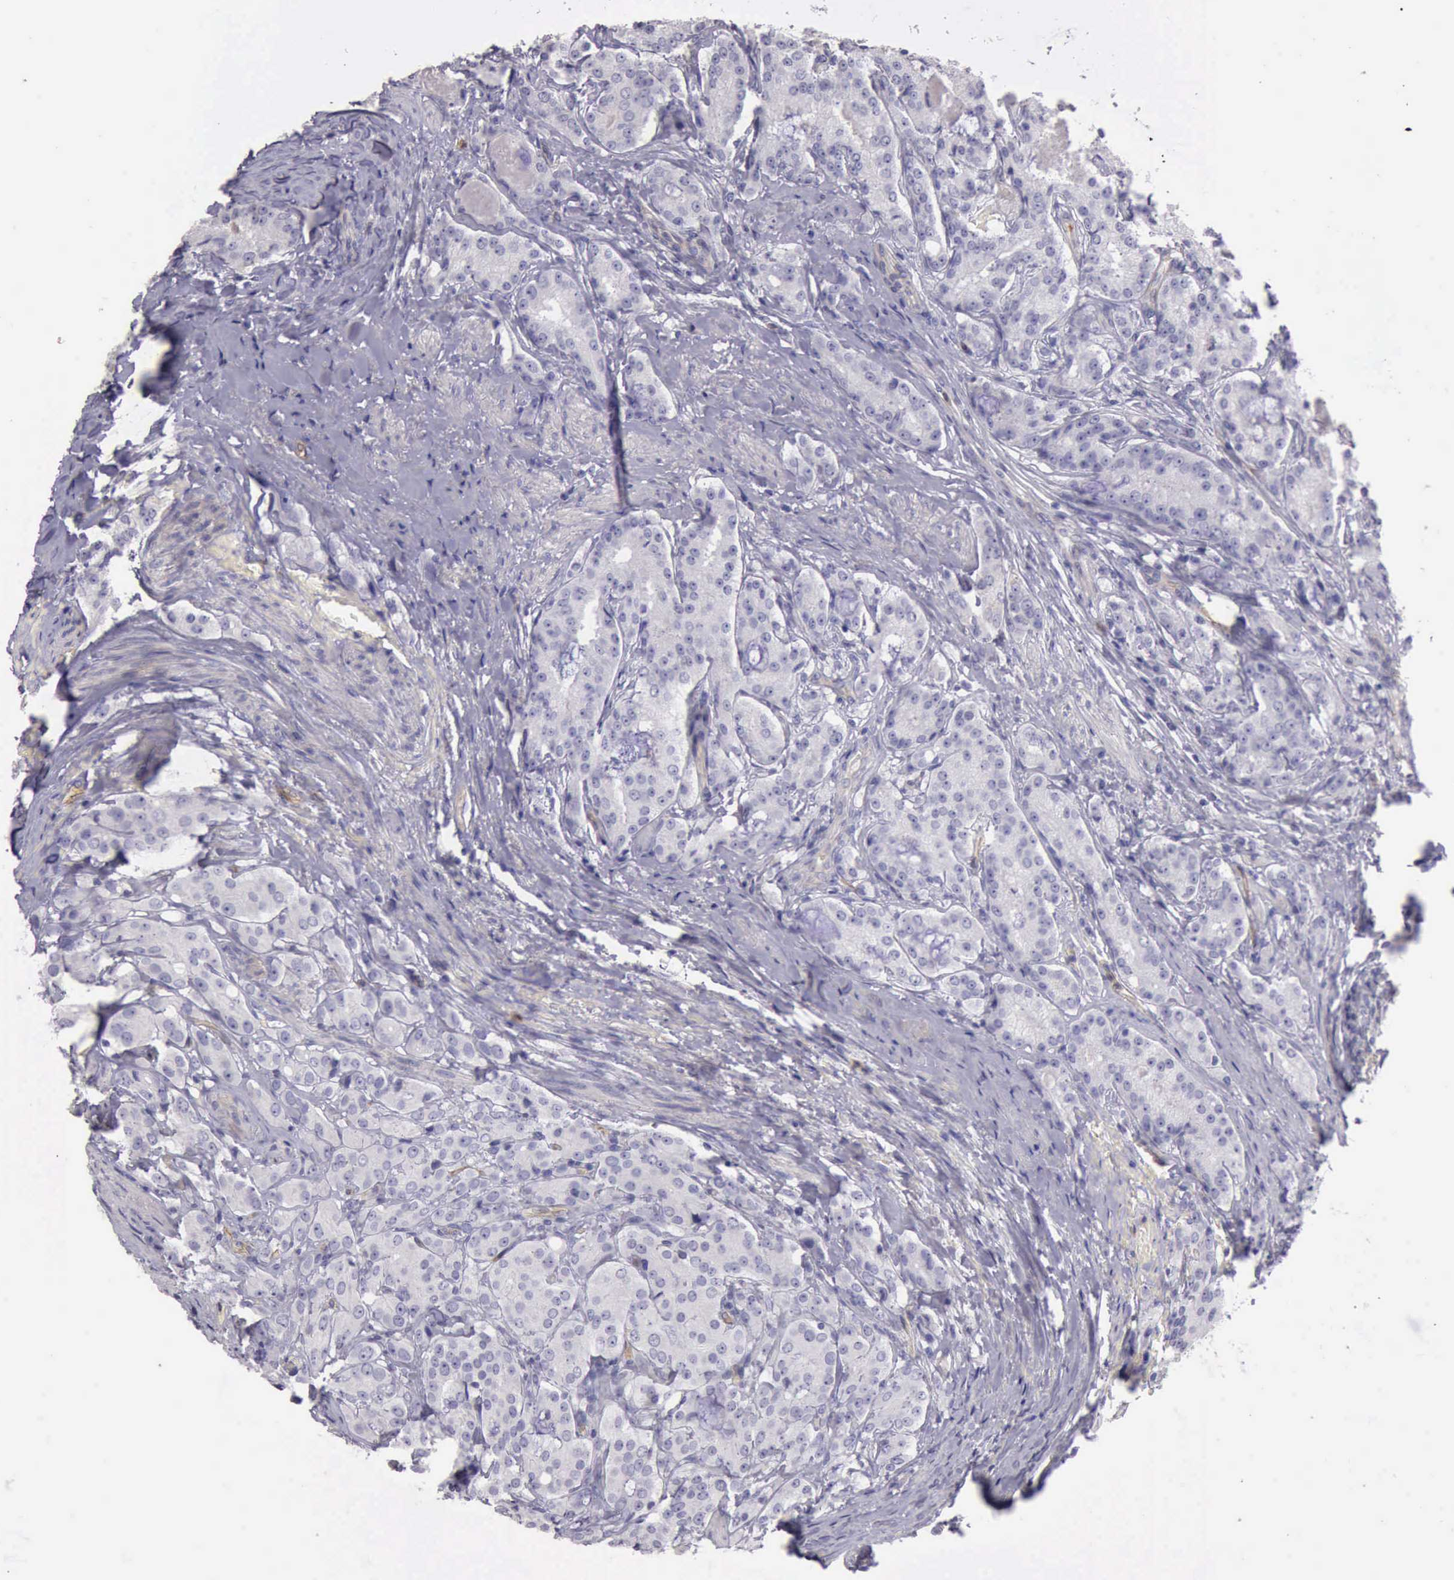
{"staining": {"intensity": "negative", "quantity": "none", "location": "none"}, "tissue": "prostate cancer", "cell_type": "Tumor cells", "image_type": "cancer", "snomed": [{"axis": "morphology", "description": "Adenocarcinoma, Medium grade"}, {"axis": "topography", "description": "Prostate"}], "caption": "Micrograph shows no significant protein staining in tumor cells of prostate cancer. (Brightfield microscopy of DAB (3,3'-diaminobenzidine) IHC at high magnification).", "gene": "TCEANC", "patient": {"sex": "male", "age": 72}}